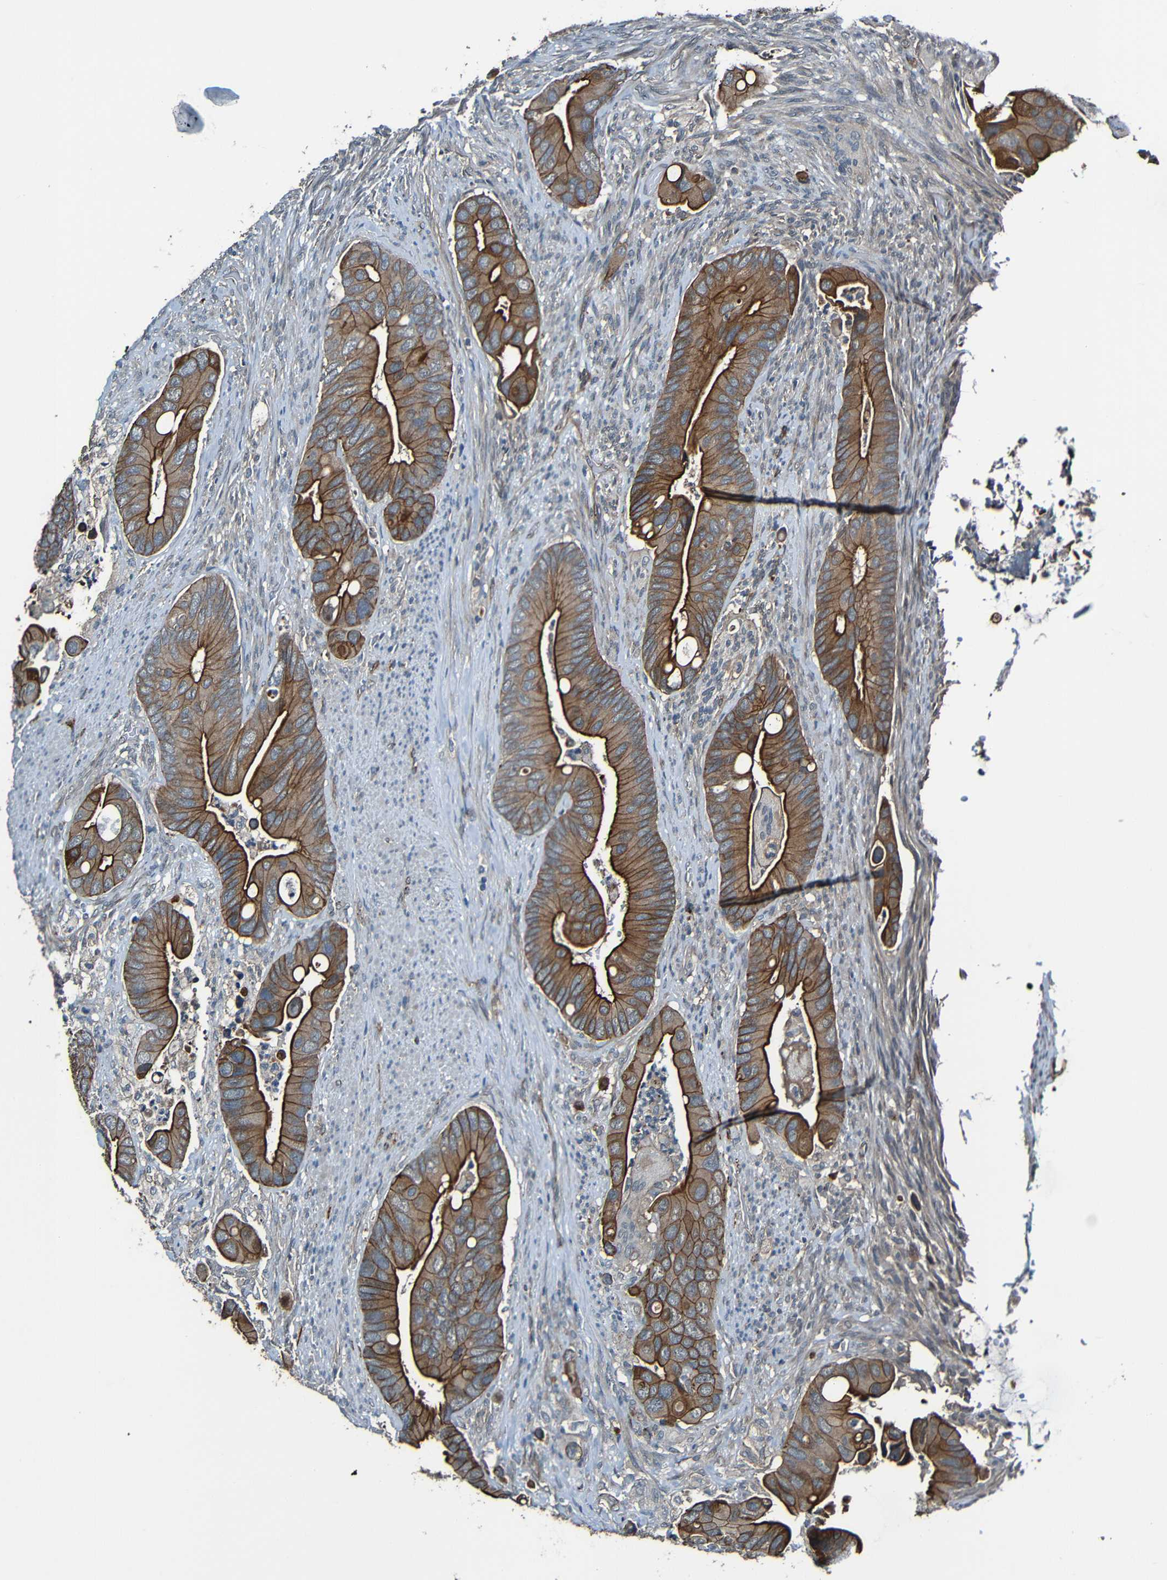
{"staining": {"intensity": "strong", "quantity": ">75%", "location": "cytoplasmic/membranous"}, "tissue": "colorectal cancer", "cell_type": "Tumor cells", "image_type": "cancer", "snomed": [{"axis": "morphology", "description": "Adenocarcinoma, NOS"}, {"axis": "topography", "description": "Rectum"}], "caption": "Brown immunohistochemical staining in human adenocarcinoma (colorectal) displays strong cytoplasmic/membranous positivity in approximately >75% of tumor cells.", "gene": "LGR5", "patient": {"sex": "female", "age": 57}}